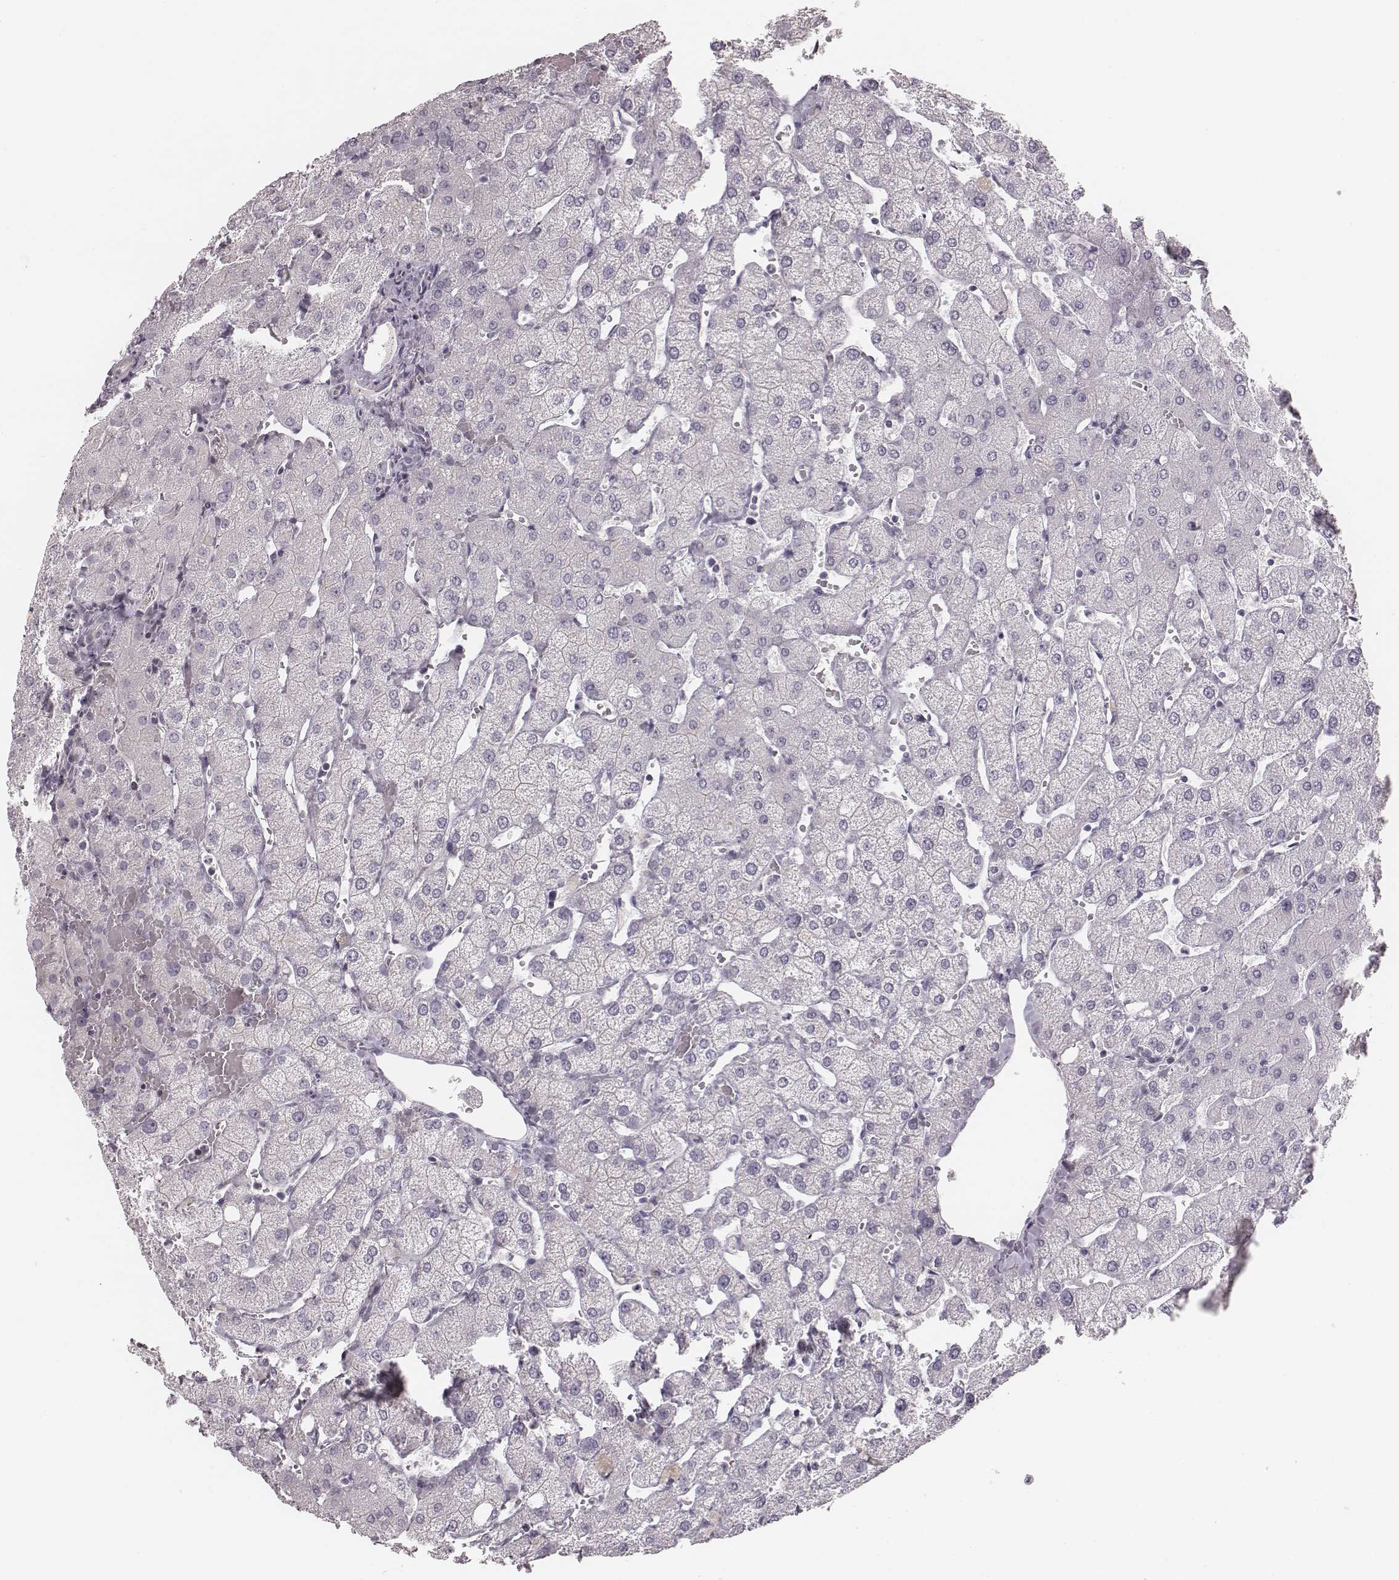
{"staining": {"intensity": "negative", "quantity": "none", "location": "none"}, "tissue": "liver", "cell_type": "Cholangiocytes", "image_type": "normal", "snomed": [{"axis": "morphology", "description": "Normal tissue, NOS"}, {"axis": "topography", "description": "Liver"}], "caption": "This micrograph is of unremarkable liver stained with IHC to label a protein in brown with the nuclei are counter-stained blue. There is no expression in cholangiocytes.", "gene": "S100Z", "patient": {"sex": "female", "age": 54}}